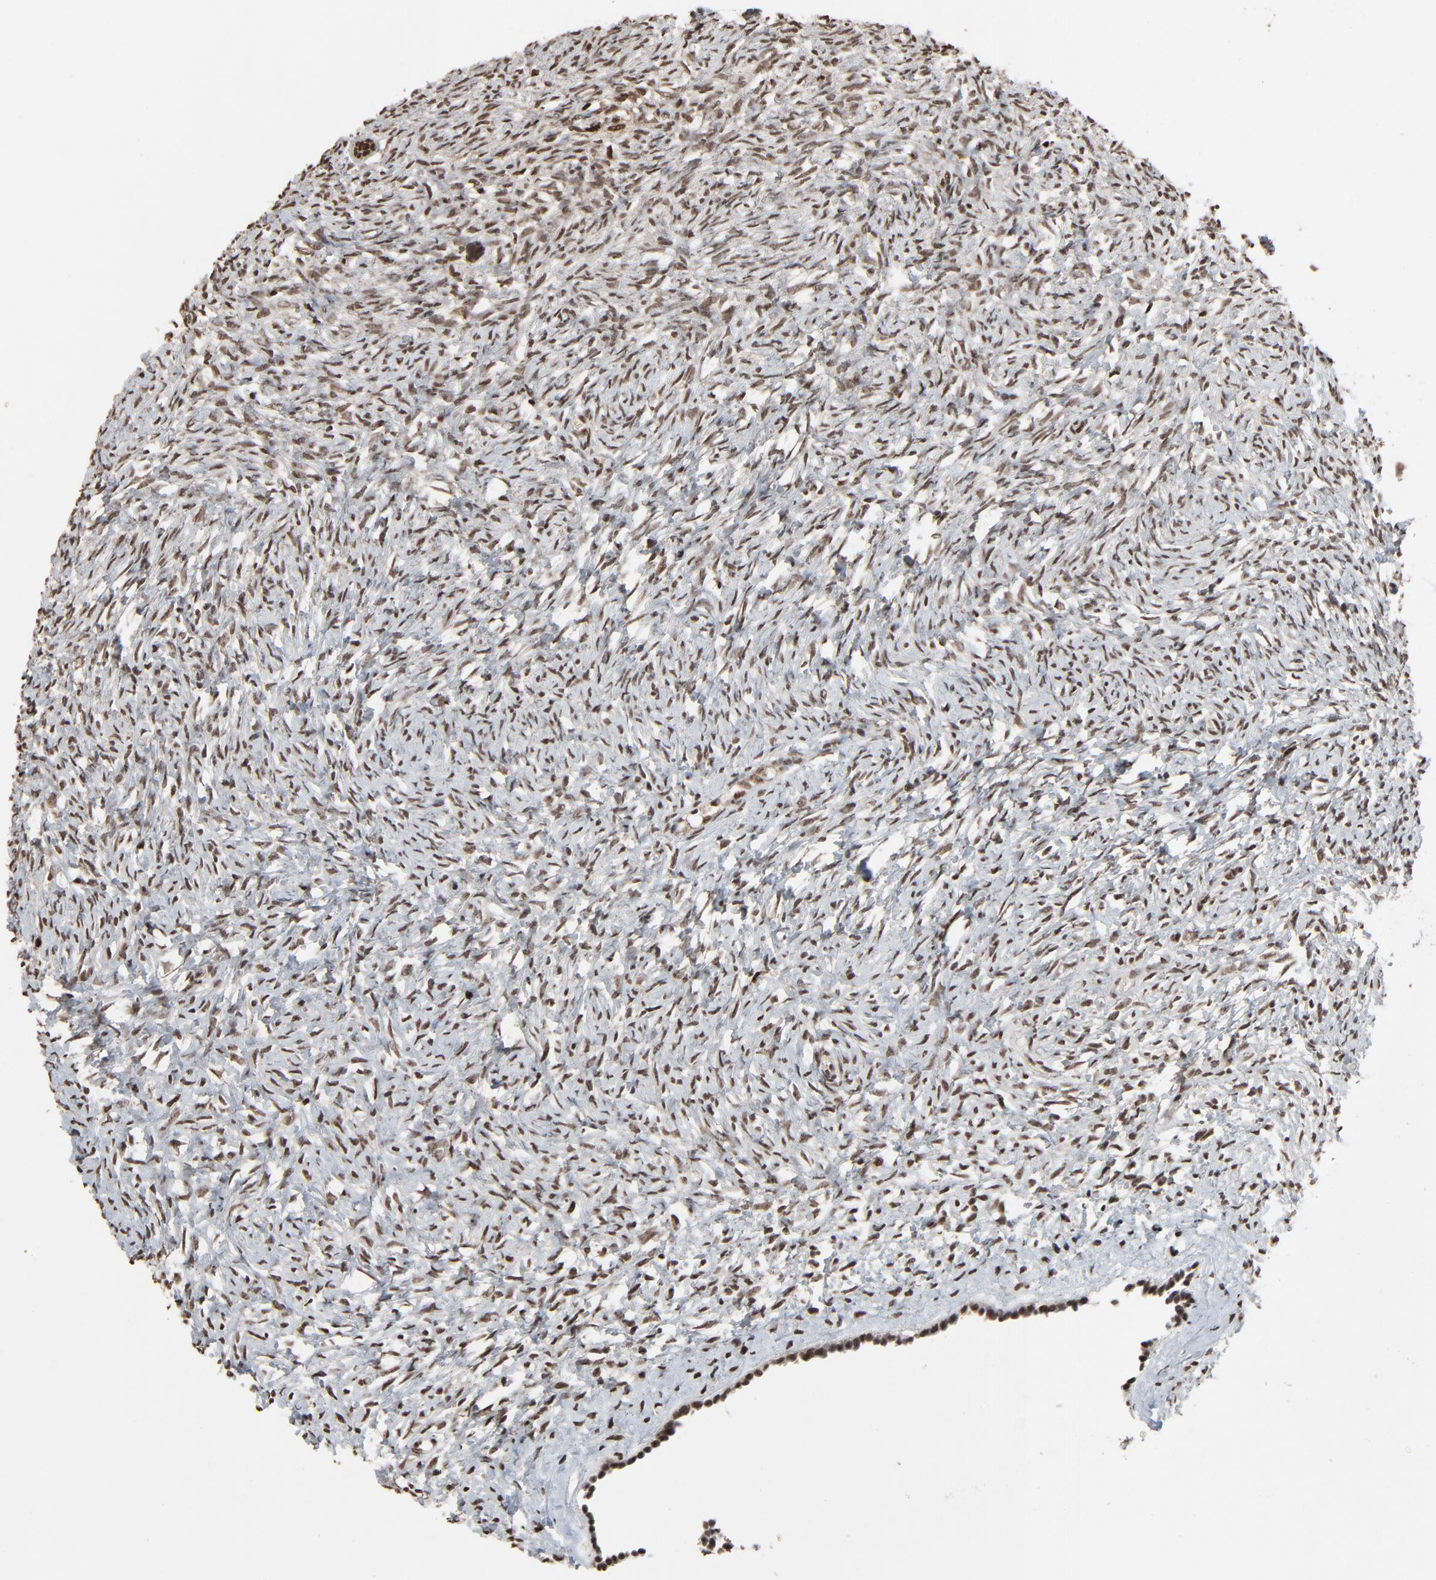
{"staining": {"intensity": "moderate", "quantity": "25%-75%", "location": "nuclear"}, "tissue": "ovary", "cell_type": "Ovarian stroma cells", "image_type": "normal", "snomed": [{"axis": "morphology", "description": "Normal tissue, NOS"}, {"axis": "topography", "description": "Ovary"}], "caption": "The photomicrograph displays staining of unremarkable ovary, revealing moderate nuclear protein expression (brown color) within ovarian stroma cells.", "gene": "RPS6KA3", "patient": {"sex": "female", "age": 35}}